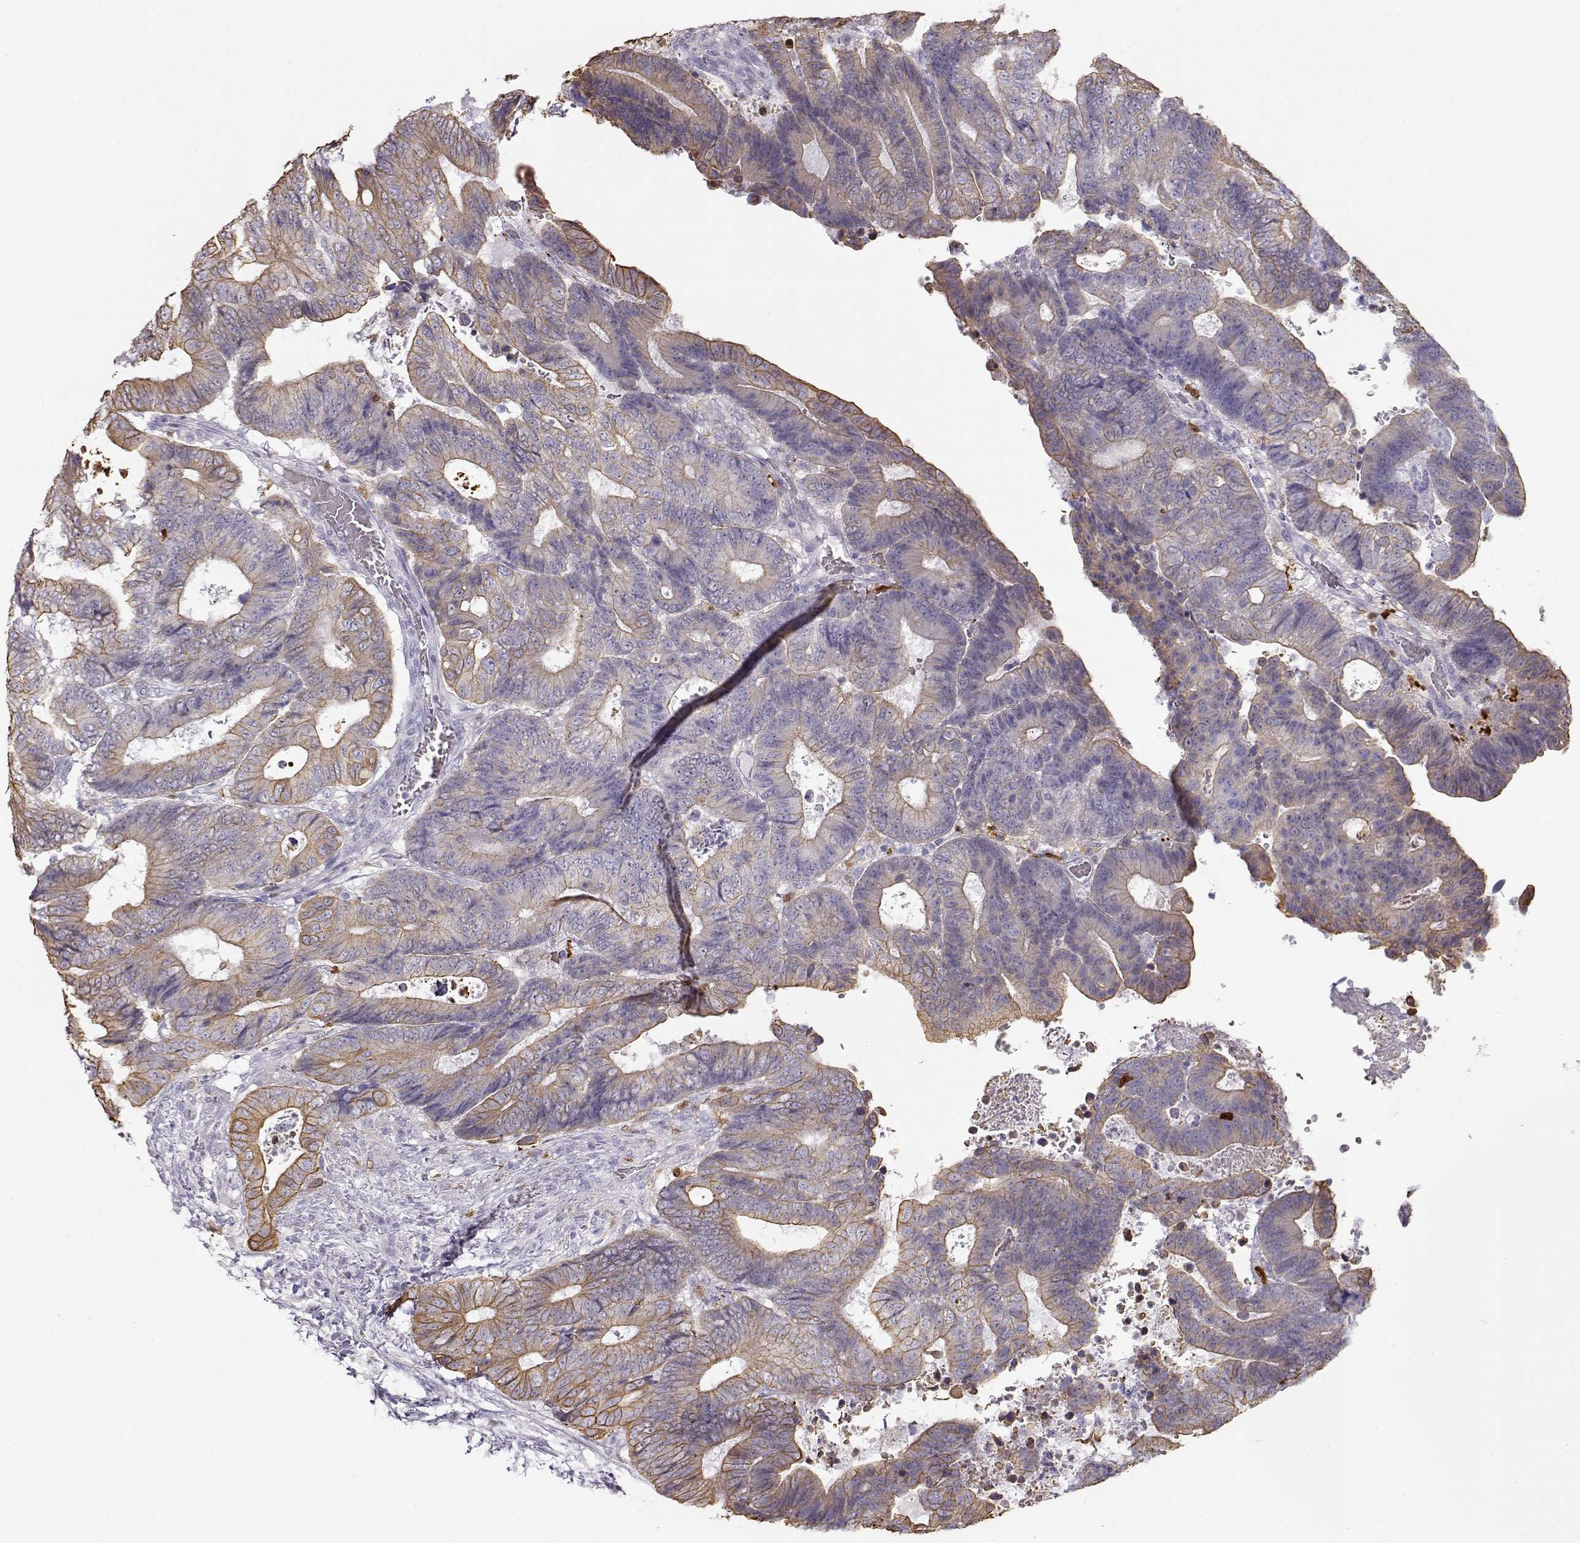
{"staining": {"intensity": "weak", "quantity": "25%-75%", "location": "cytoplasmic/membranous"}, "tissue": "colorectal cancer", "cell_type": "Tumor cells", "image_type": "cancer", "snomed": [{"axis": "morphology", "description": "Adenocarcinoma, NOS"}, {"axis": "topography", "description": "Colon"}], "caption": "A brown stain highlights weak cytoplasmic/membranous staining of a protein in human adenocarcinoma (colorectal) tumor cells. The protein is shown in brown color, while the nuclei are stained blue.", "gene": "S100B", "patient": {"sex": "female", "age": 48}}